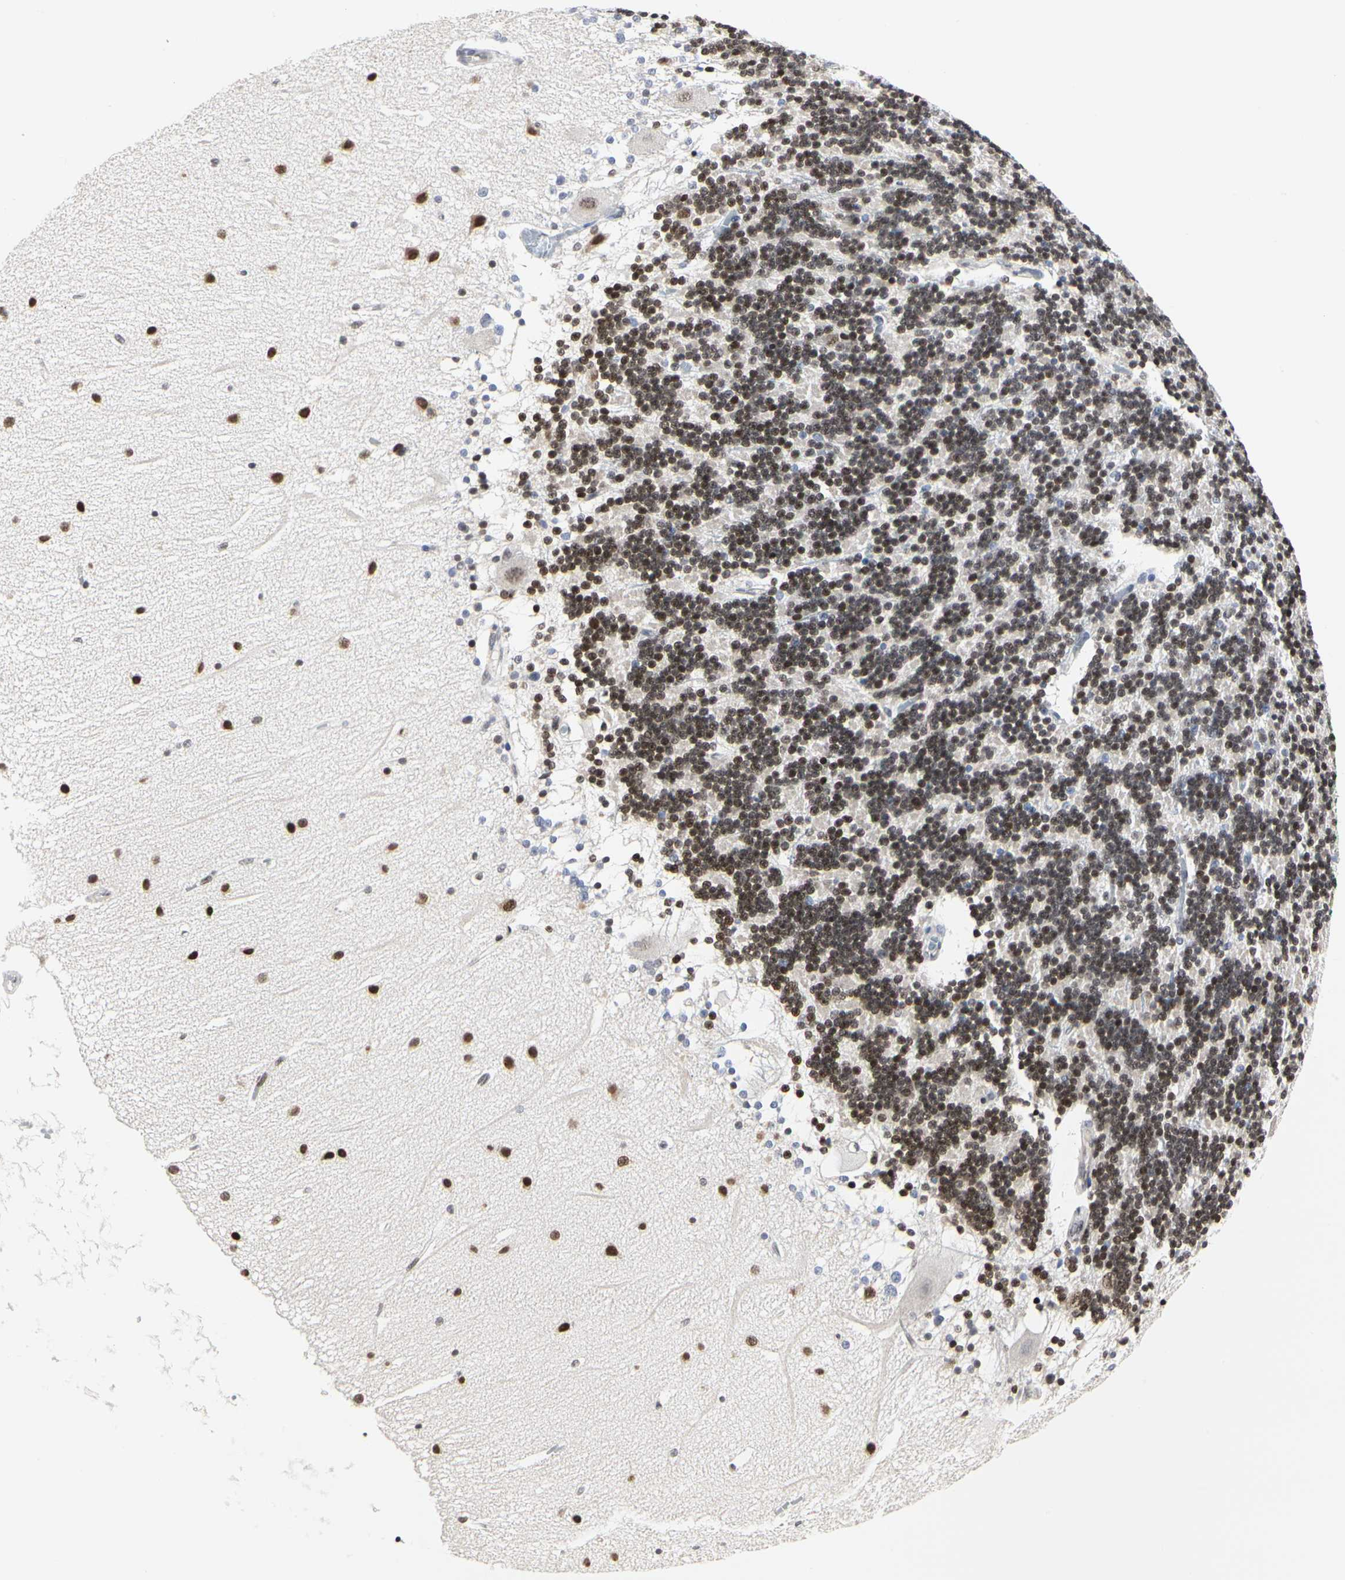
{"staining": {"intensity": "strong", "quantity": ">75%", "location": "nuclear"}, "tissue": "cerebellum", "cell_type": "Cells in granular layer", "image_type": "normal", "snomed": [{"axis": "morphology", "description": "Normal tissue, NOS"}, {"axis": "topography", "description": "Cerebellum"}], "caption": "Cells in granular layer reveal strong nuclear positivity in about >75% of cells in benign cerebellum.", "gene": "PRMT3", "patient": {"sex": "female", "age": 54}}